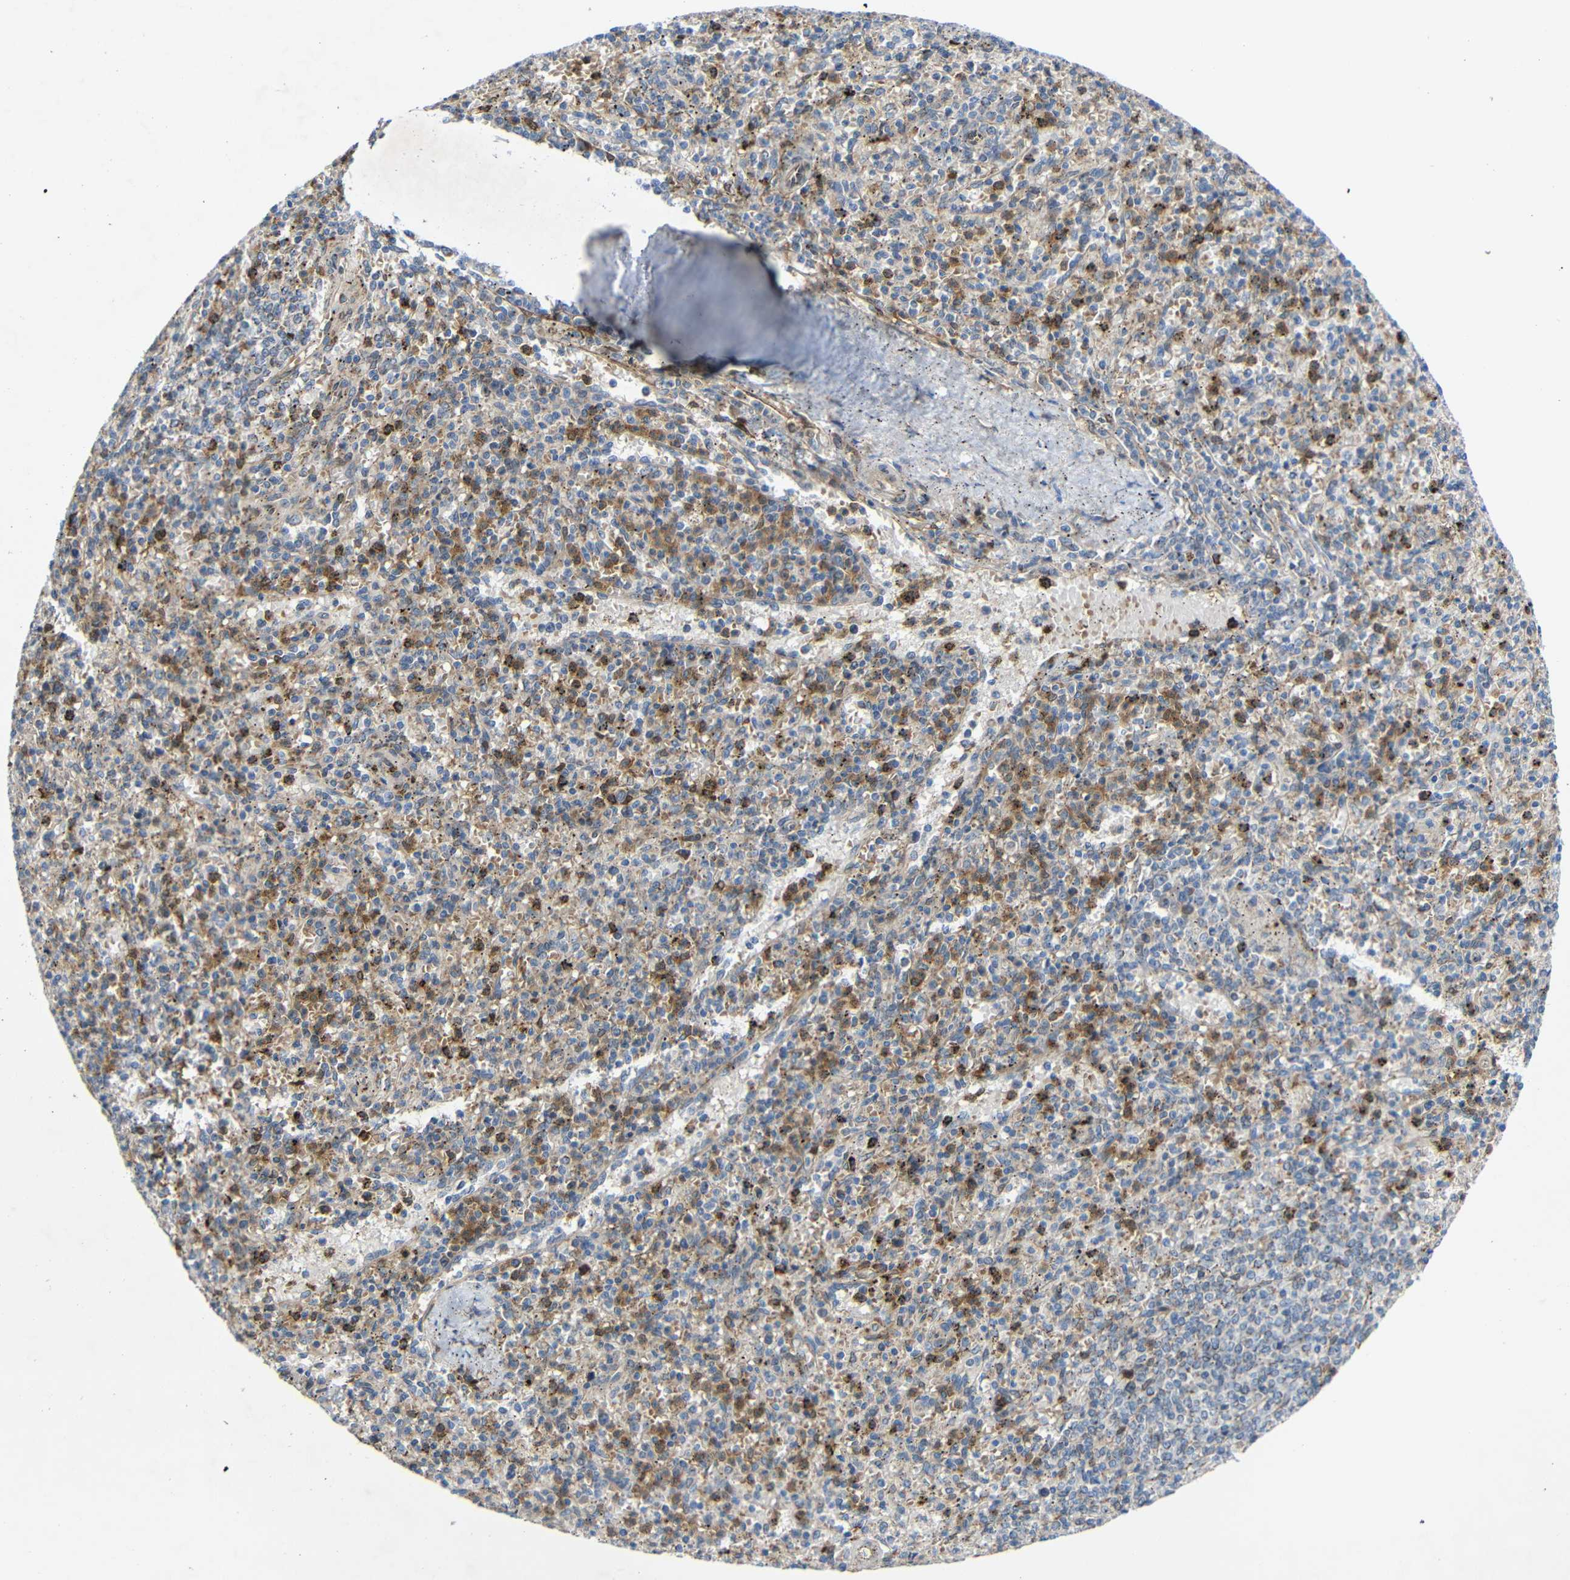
{"staining": {"intensity": "weak", "quantity": ">75%", "location": "cytoplasmic/membranous"}, "tissue": "spleen", "cell_type": "Cells in red pulp", "image_type": "normal", "snomed": [{"axis": "morphology", "description": "Normal tissue, NOS"}, {"axis": "topography", "description": "Spleen"}], "caption": "An IHC image of unremarkable tissue is shown. Protein staining in brown labels weak cytoplasmic/membranous positivity in spleen within cells in red pulp.", "gene": "TMEM25", "patient": {"sex": "male", "age": 72}}